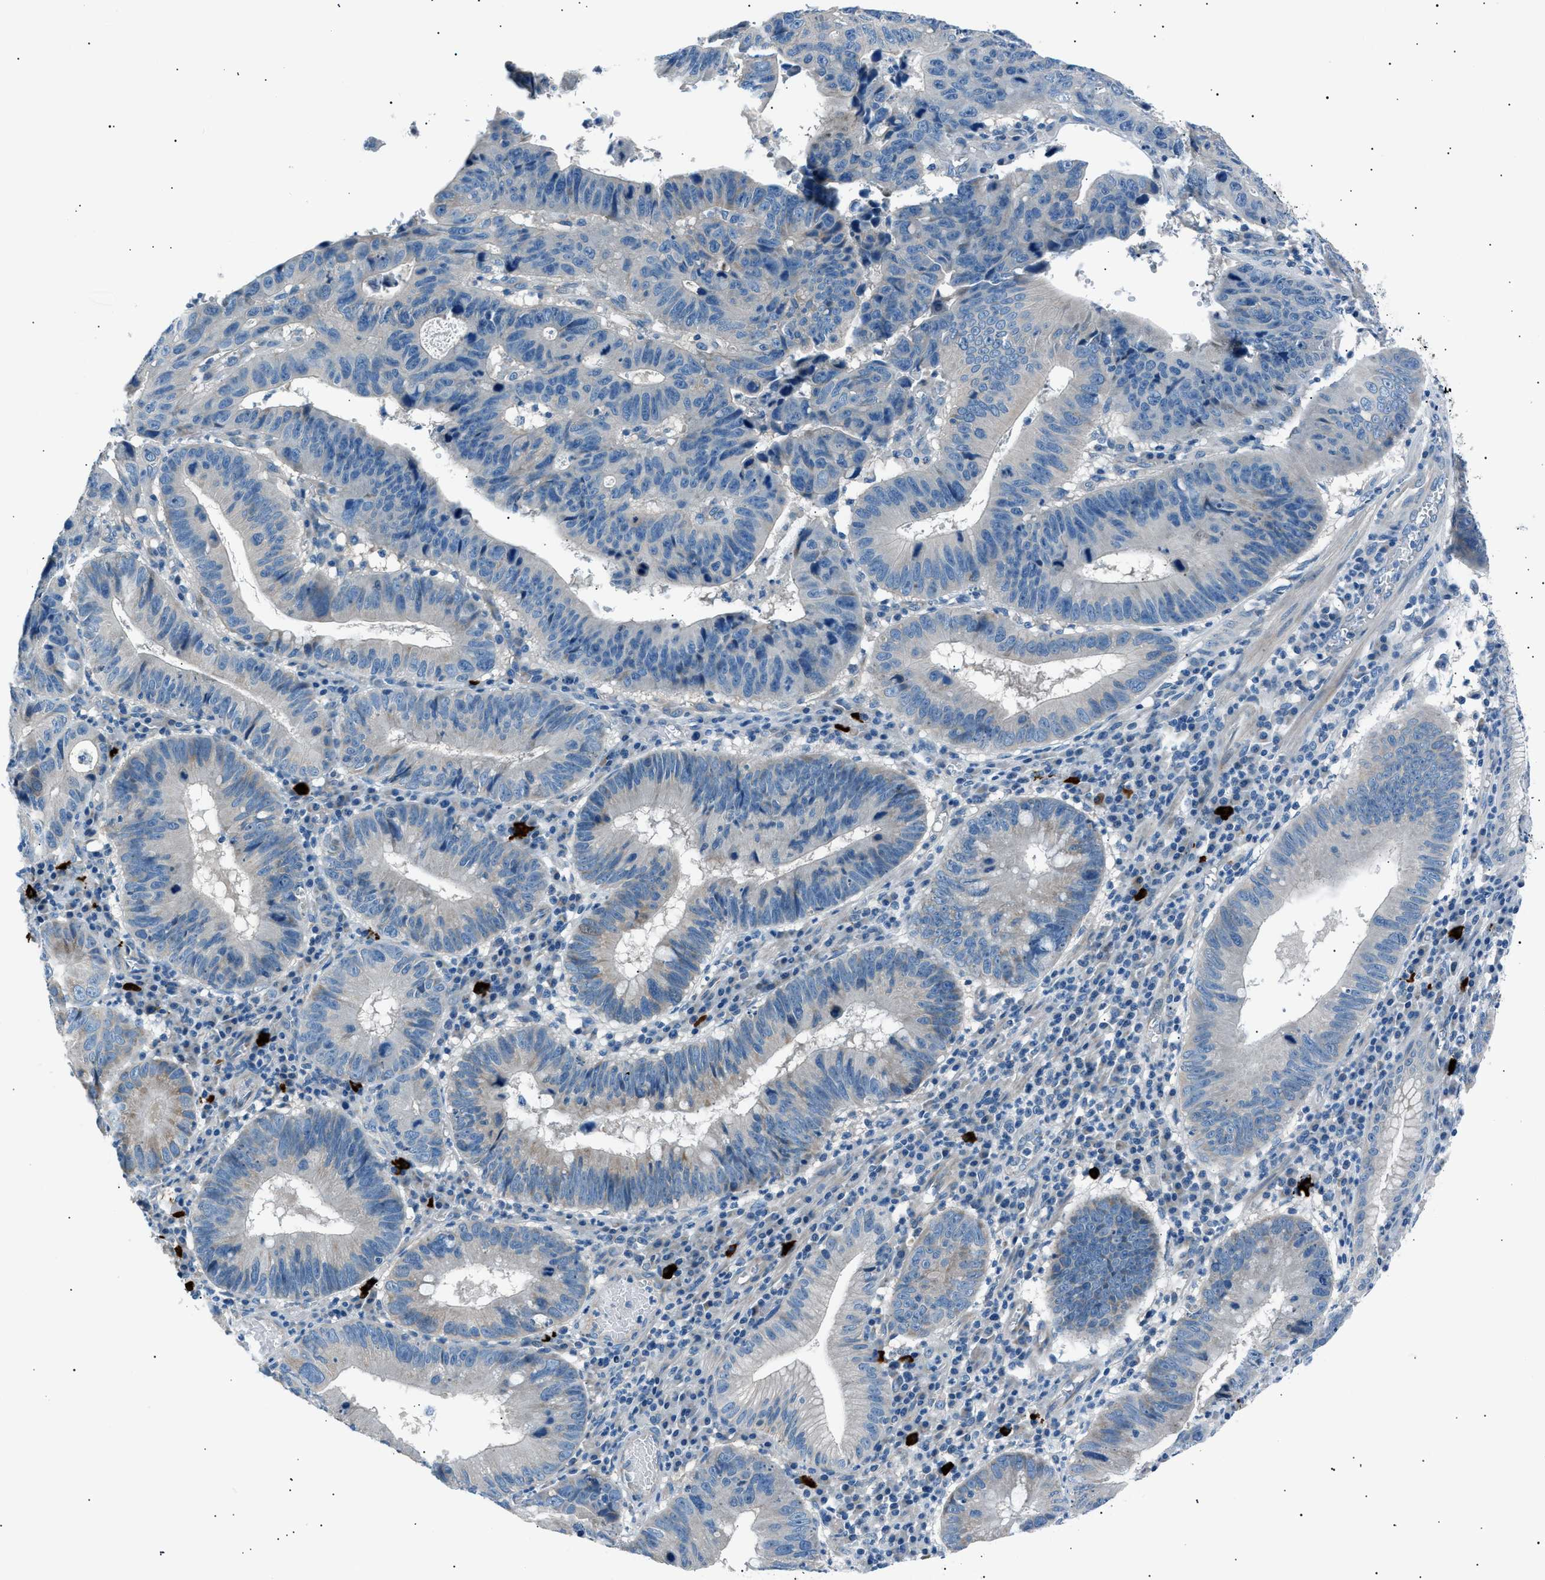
{"staining": {"intensity": "negative", "quantity": "none", "location": "none"}, "tissue": "stomach cancer", "cell_type": "Tumor cells", "image_type": "cancer", "snomed": [{"axis": "morphology", "description": "Adenocarcinoma, NOS"}, {"axis": "topography", "description": "Stomach"}], "caption": "Tumor cells are negative for protein expression in human stomach adenocarcinoma. The staining is performed using DAB (3,3'-diaminobenzidine) brown chromogen with nuclei counter-stained in using hematoxylin.", "gene": "LRRC37B", "patient": {"sex": "male", "age": 59}}